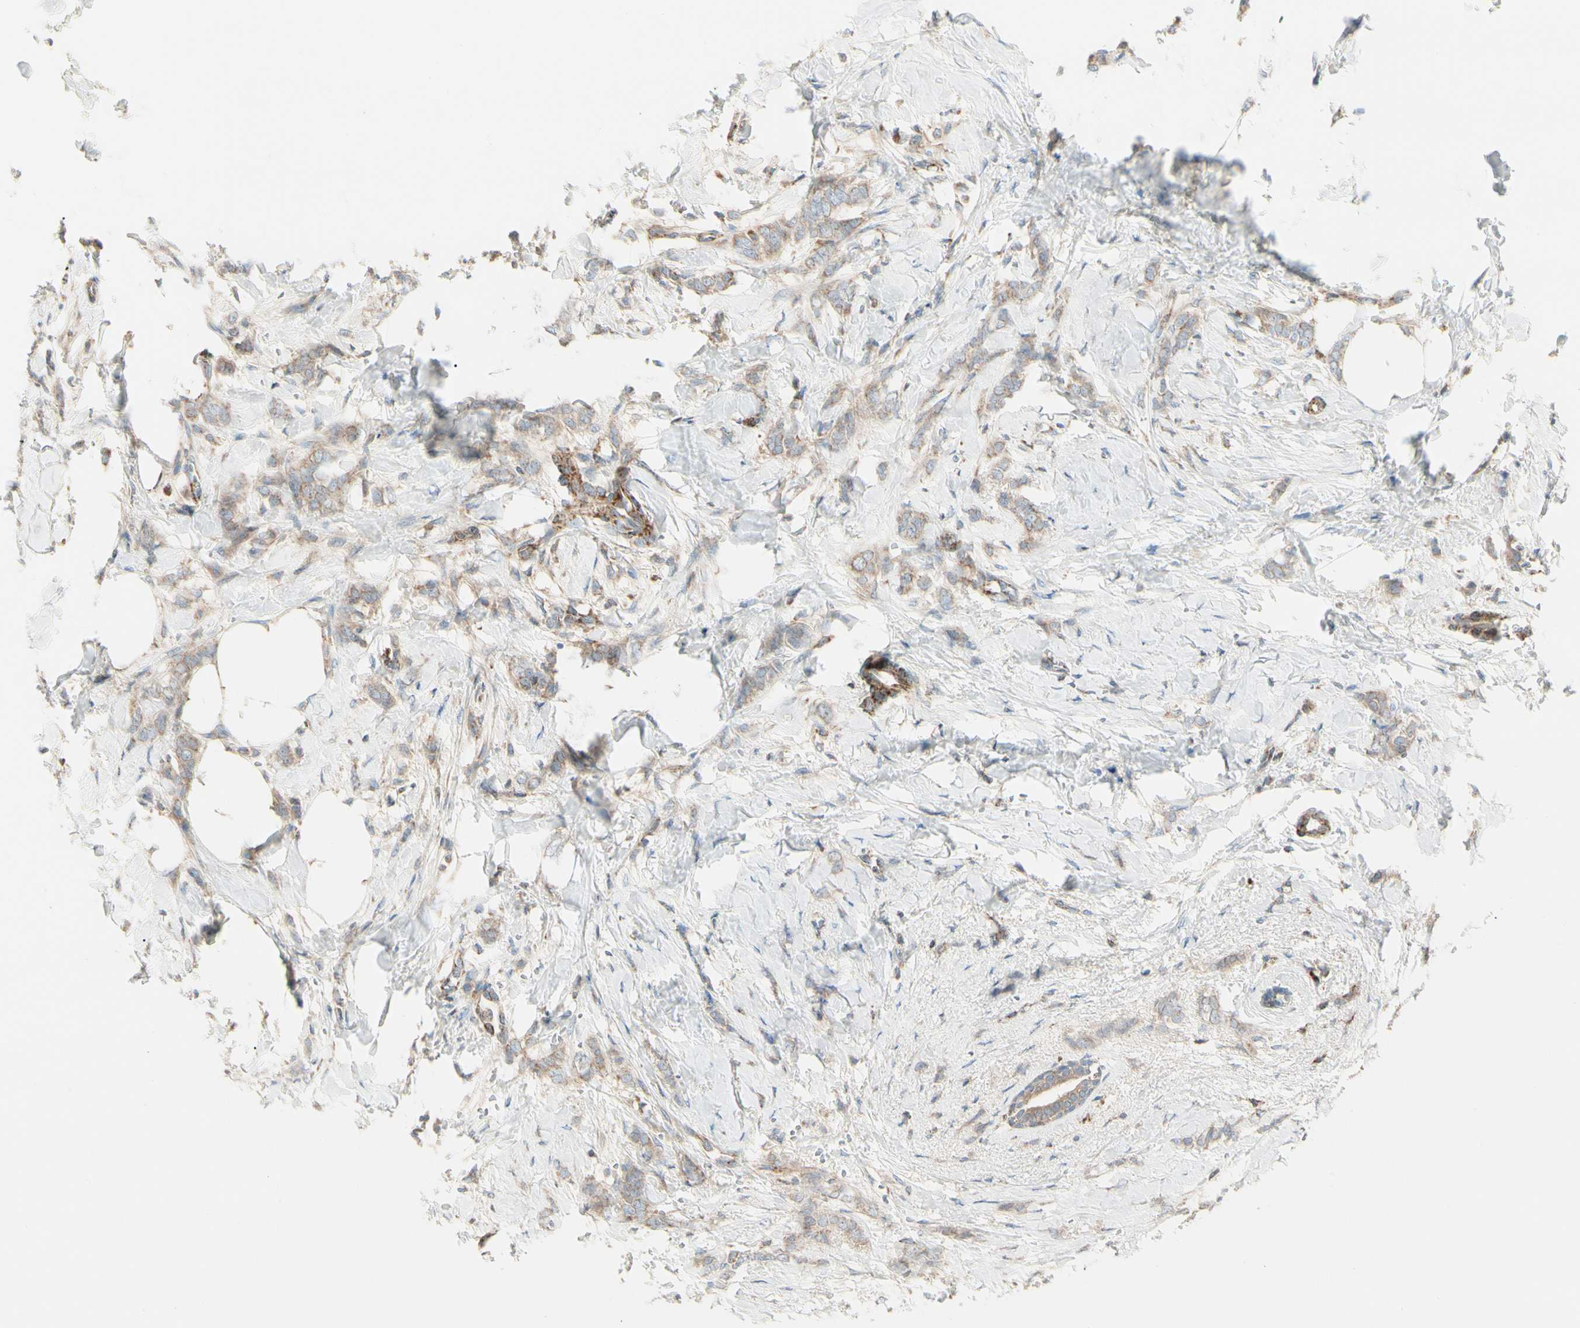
{"staining": {"intensity": "weak", "quantity": ">75%", "location": "cytoplasmic/membranous"}, "tissue": "breast cancer", "cell_type": "Tumor cells", "image_type": "cancer", "snomed": [{"axis": "morphology", "description": "Lobular carcinoma, in situ"}, {"axis": "morphology", "description": "Lobular carcinoma"}, {"axis": "topography", "description": "Breast"}], "caption": "DAB immunohistochemical staining of breast cancer (lobular carcinoma) displays weak cytoplasmic/membranous protein positivity in about >75% of tumor cells.", "gene": "TBC1D10A", "patient": {"sex": "female", "age": 41}}